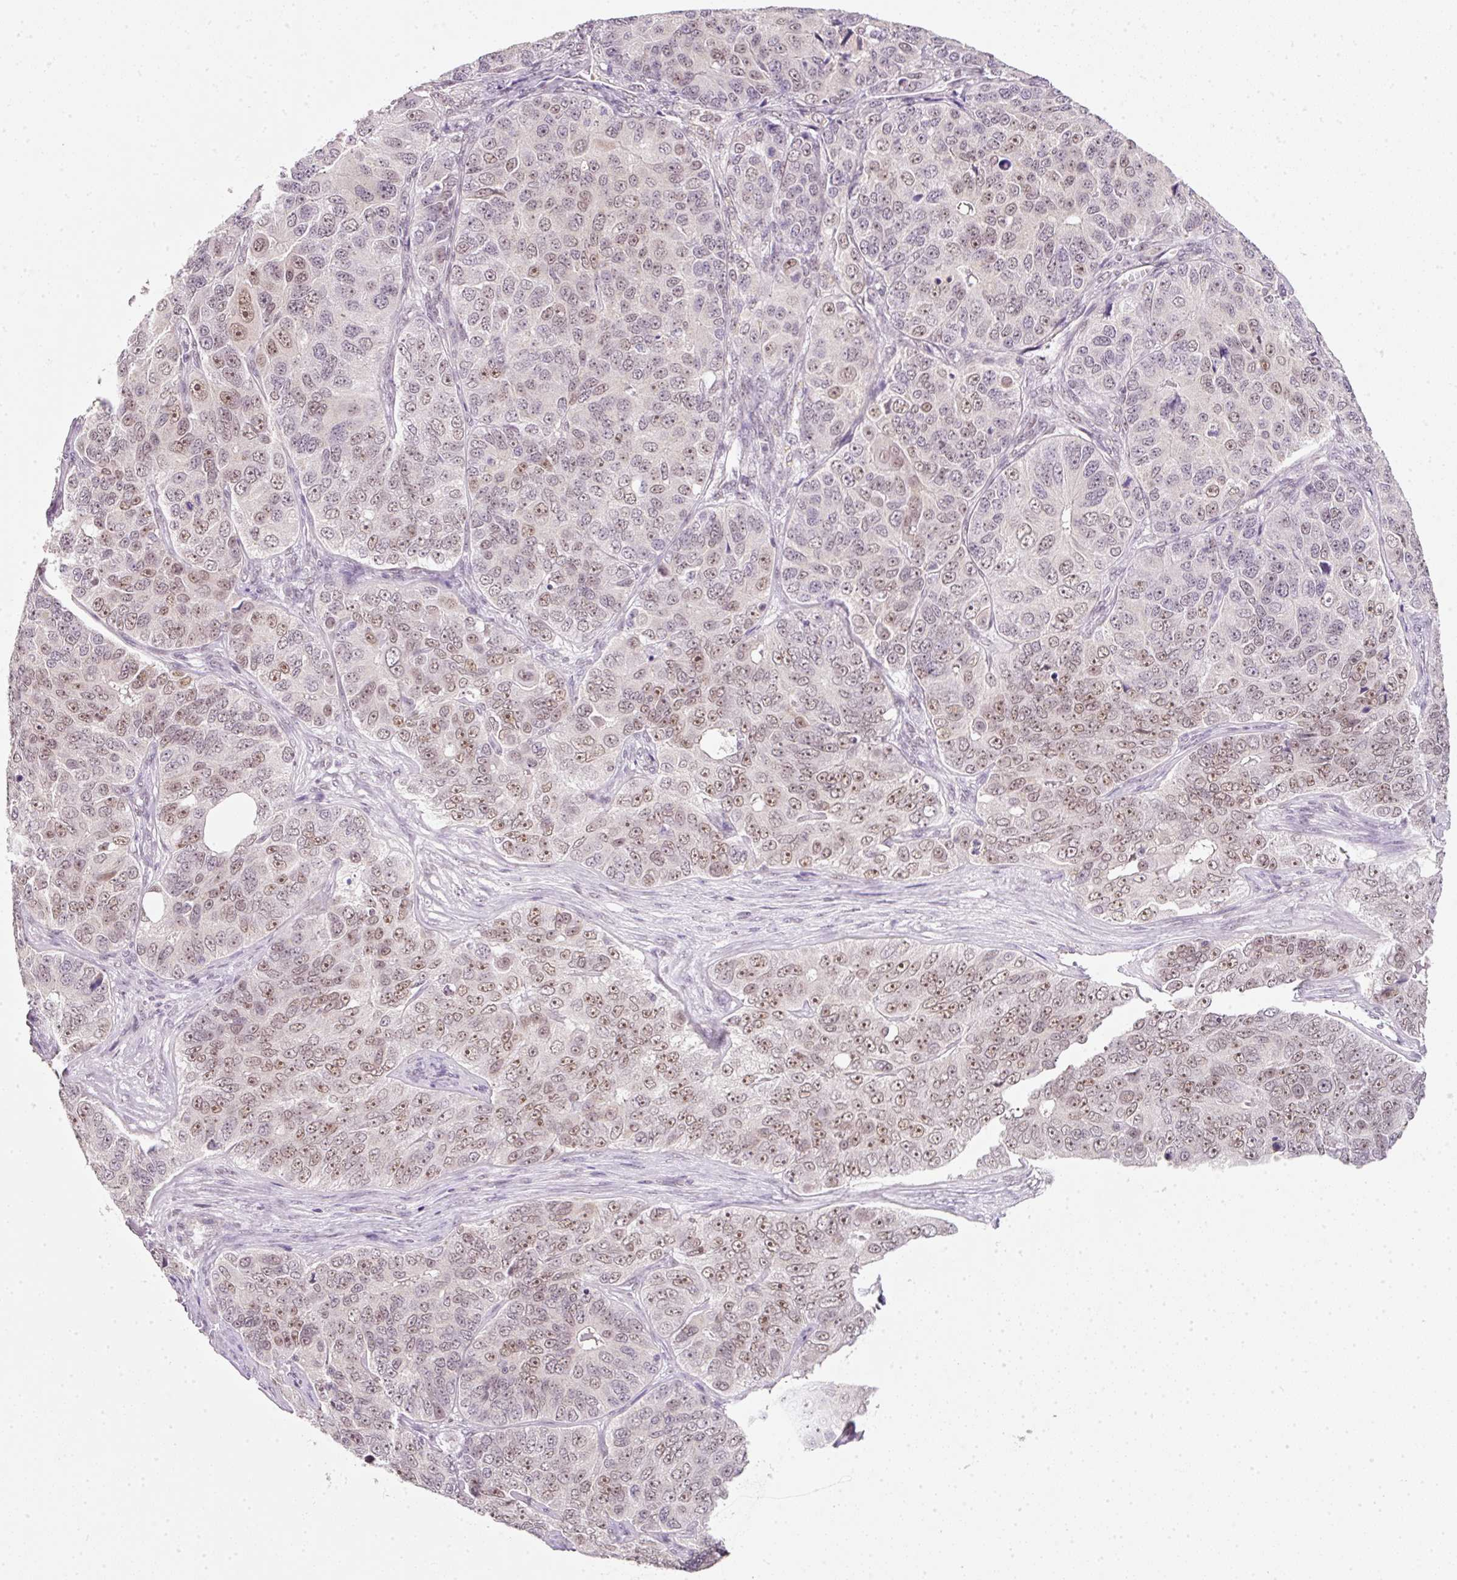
{"staining": {"intensity": "moderate", "quantity": "25%-75%", "location": "nuclear"}, "tissue": "ovarian cancer", "cell_type": "Tumor cells", "image_type": "cancer", "snomed": [{"axis": "morphology", "description": "Carcinoma, endometroid"}, {"axis": "topography", "description": "Ovary"}], "caption": "Approximately 25%-75% of tumor cells in human endometroid carcinoma (ovarian) exhibit moderate nuclear protein positivity as visualized by brown immunohistochemical staining.", "gene": "FSTL3", "patient": {"sex": "female", "age": 51}}